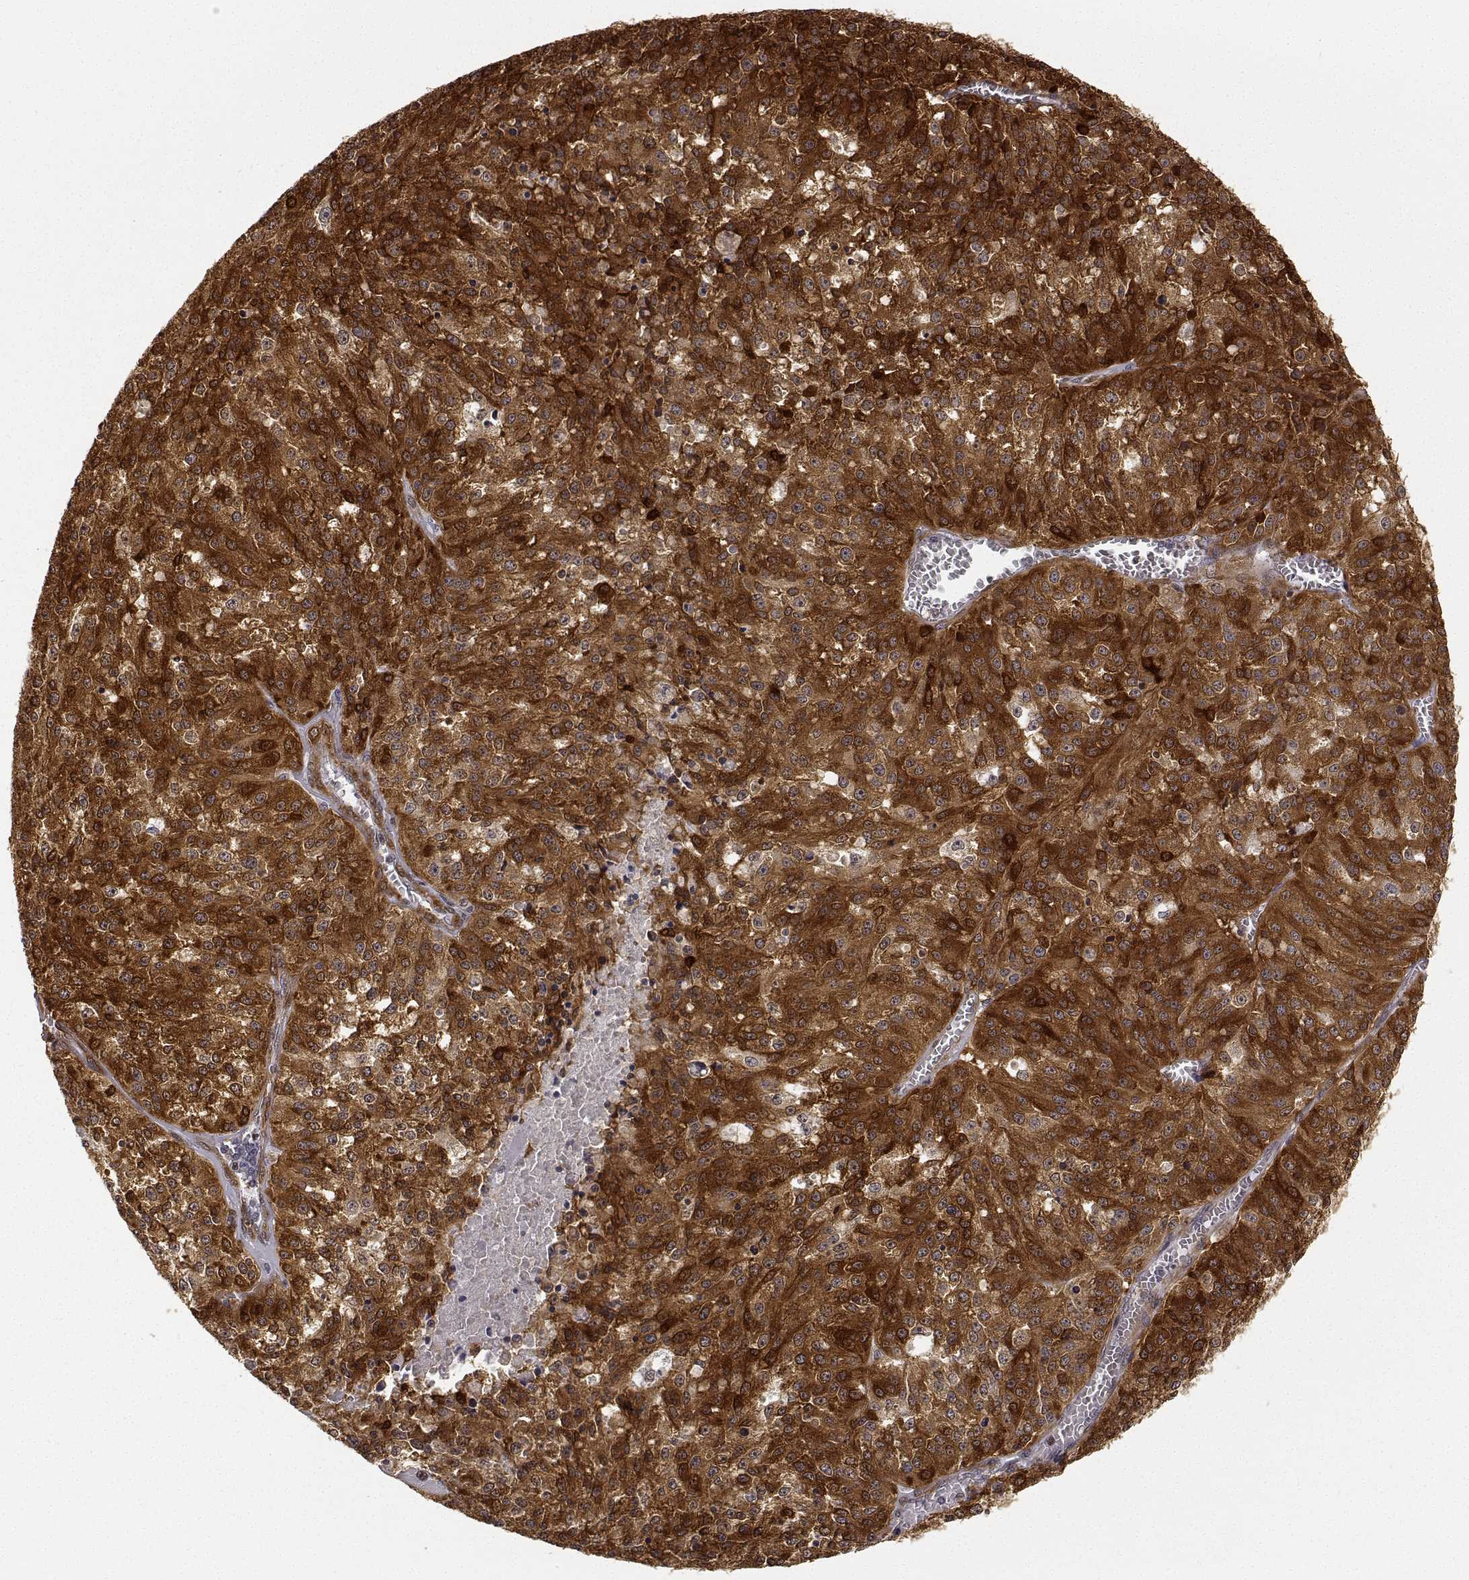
{"staining": {"intensity": "strong", "quantity": ">75%", "location": "cytoplasmic/membranous,nuclear"}, "tissue": "melanoma", "cell_type": "Tumor cells", "image_type": "cancer", "snomed": [{"axis": "morphology", "description": "Malignant melanoma, Metastatic site"}, {"axis": "topography", "description": "Lymph node"}], "caption": "Brown immunohistochemical staining in human melanoma exhibits strong cytoplasmic/membranous and nuclear expression in about >75% of tumor cells.", "gene": "PHGDH", "patient": {"sex": "female", "age": 64}}